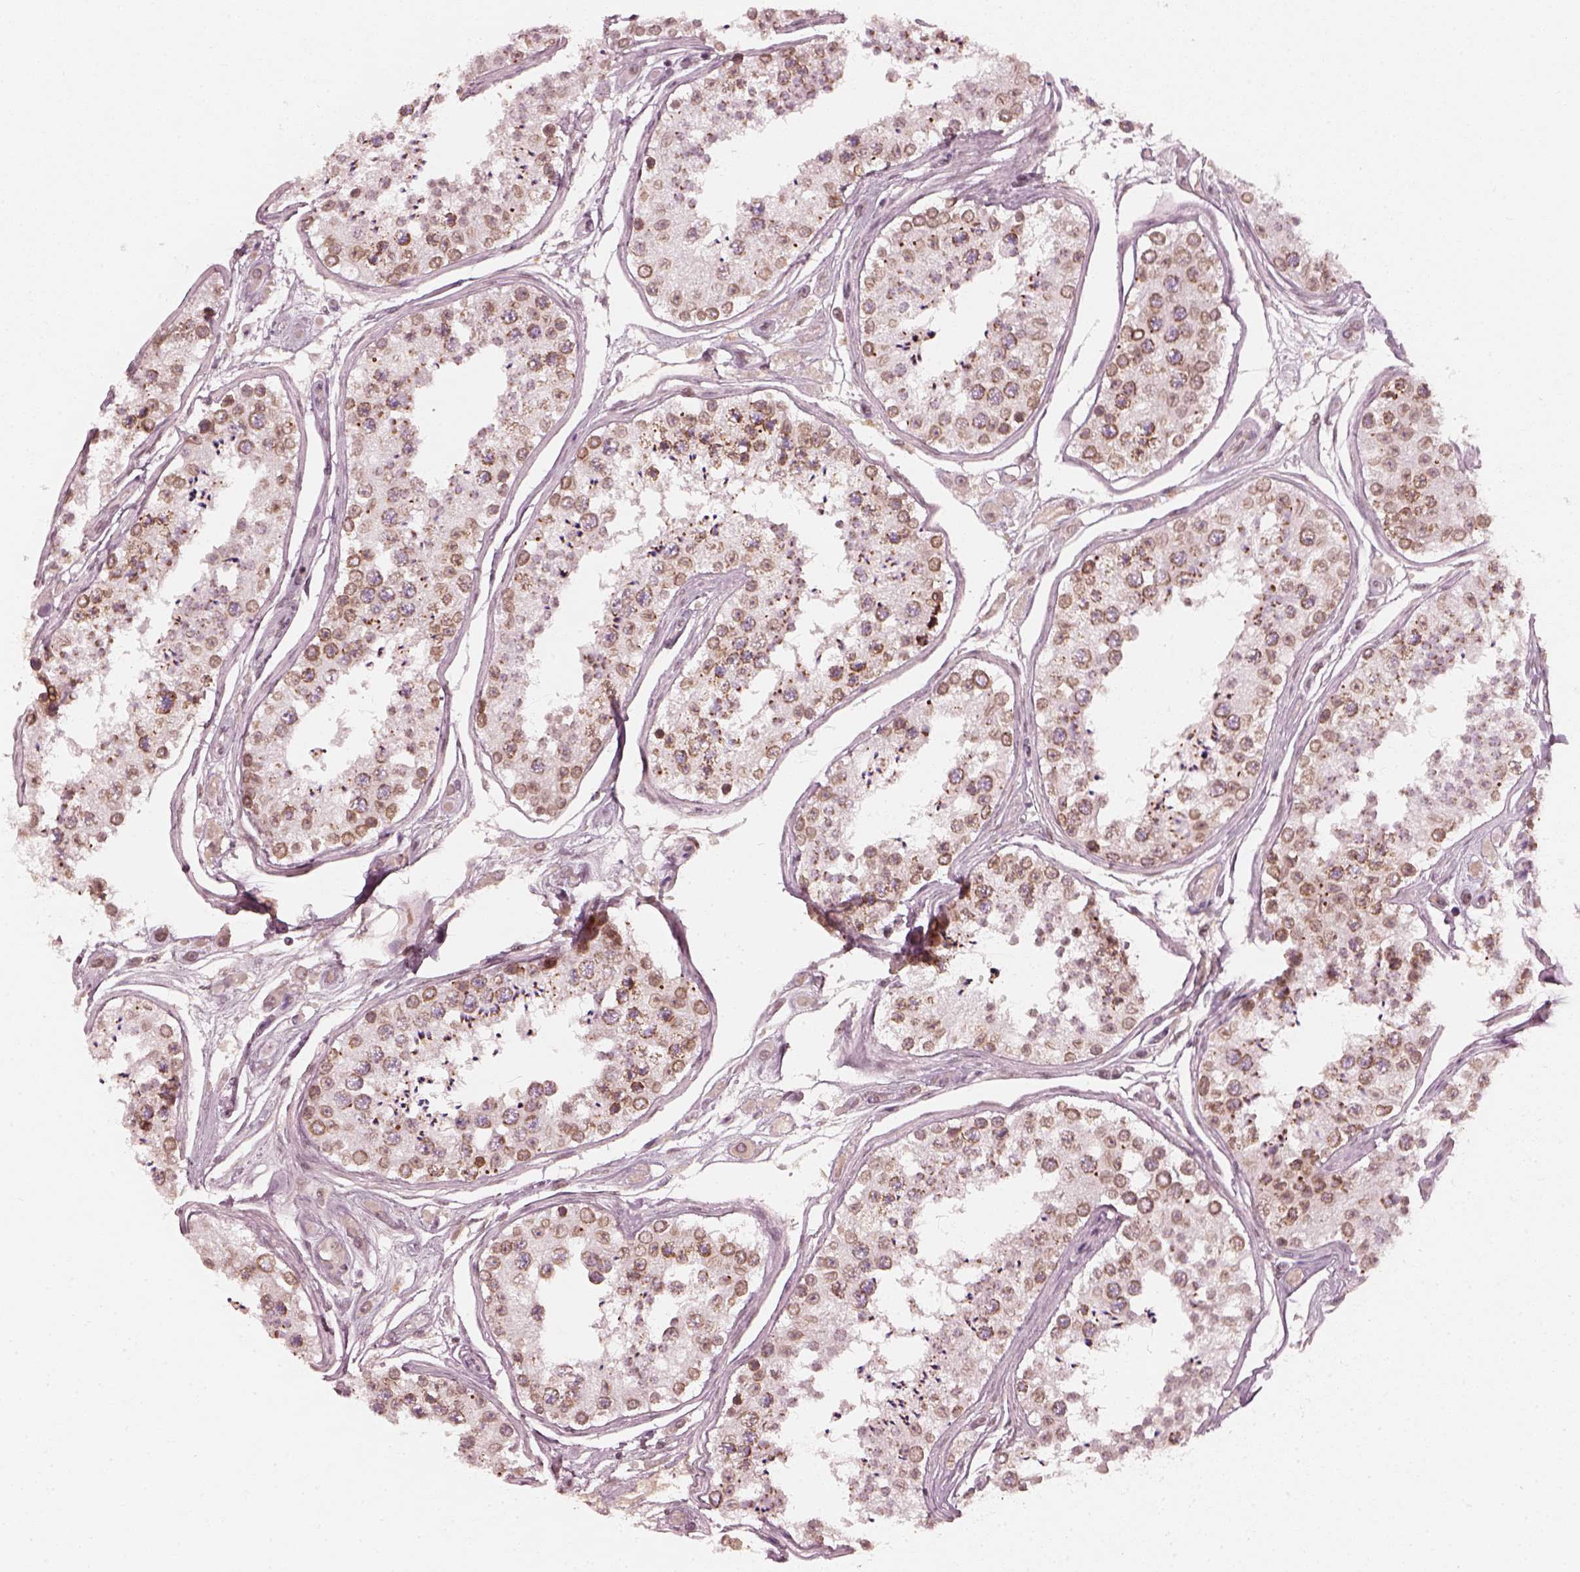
{"staining": {"intensity": "strong", "quantity": ">75%", "location": "cytoplasmic/membranous,nuclear"}, "tissue": "testis", "cell_type": "Cells in seminiferous ducts", "image_type": "normal", "snomed": [{"axis": "morphology", "description": "Normal tissue, NOS"}, {"axis": "topography", "description": "Testis"}], "caption": "A high-resolution photomicrograph shows immunohistochemistry staining of normal testis, which exhibits strong cytoplasmic/membranous,nuclear expression in about >75% of cells in seminiferous ducts. The protein of interest is shown in brown color, while the nuclei are stained blue.", "gene": "DCAF12", "patient": {"sex": "male", "age": 25}}